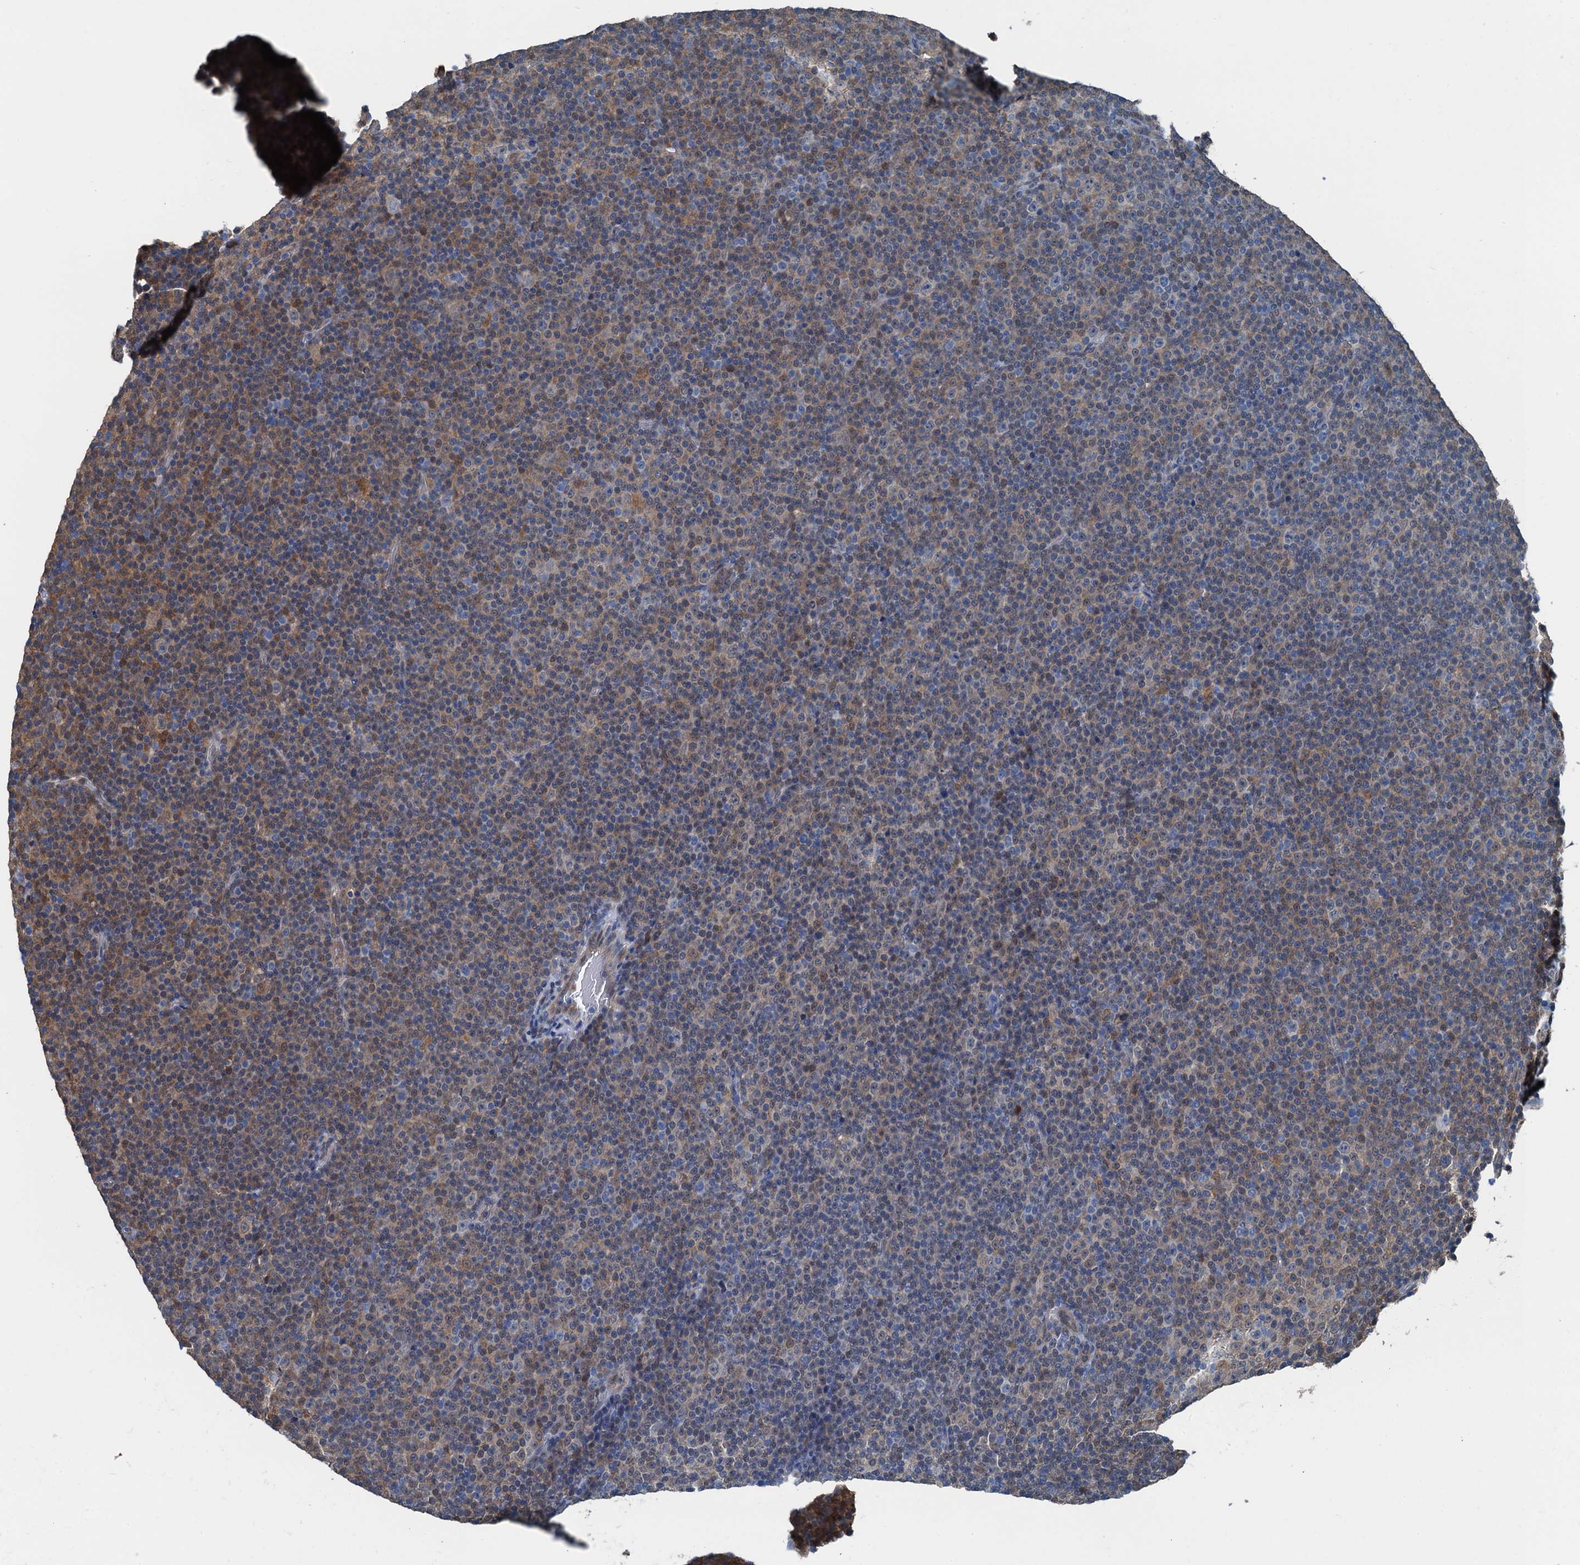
{"staining": {"intensity": "moderate", "quantity": "25%-75%", "location": "cytoplasmic/membranous"}, "tissue": "lymphoma", "cell_type": "Tumor cells", "image_type": "cancer", "snomed": [{"axis": "morphology", "description": "Malignant lymphoma, non-Hodgkin's type, Low grade"}, {"axis": "topography", "description": "Lymph node"}], "caption": "A brown stain highlights moderate cytoplasmic/membranous positivity of a protein in low-grade malignant lymphoma, non-Hodgkin's type tumor cells.", "gene": "RNH1", "patient": {"sex": "female", "age": 67}}